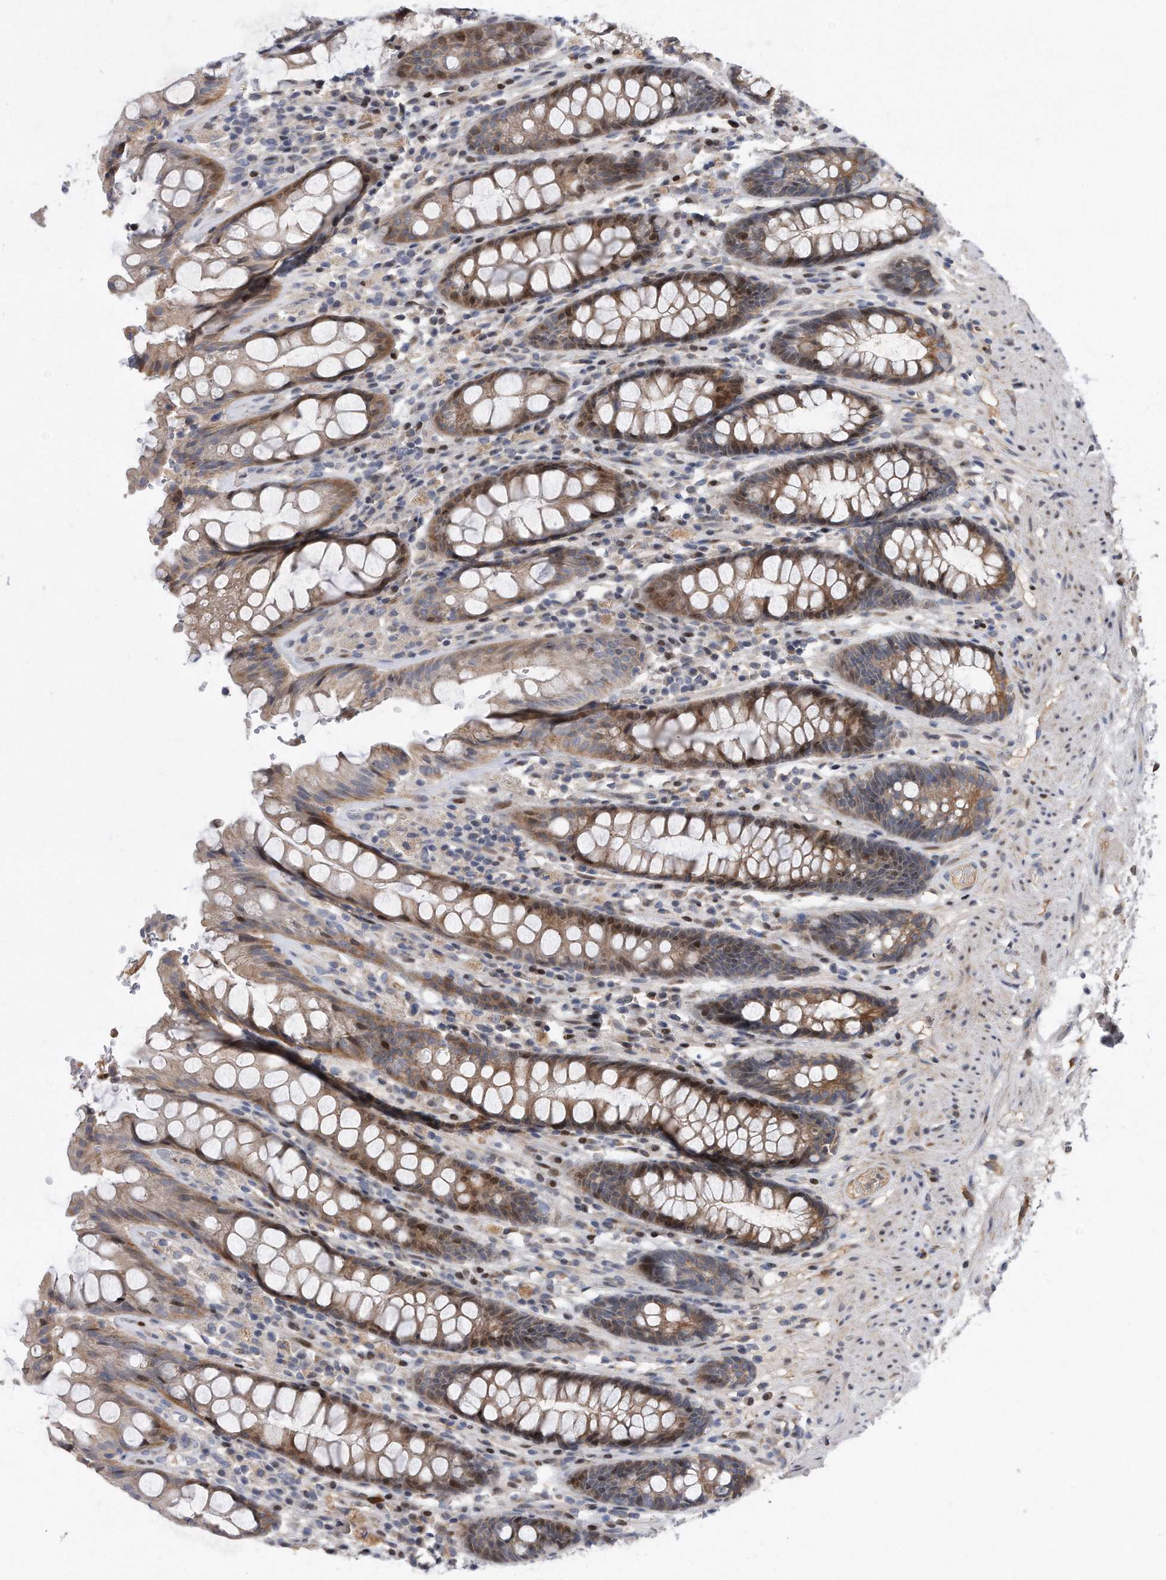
{"staining": {"intensity": "moderate", "quantity": ">75%", "location": "cytoplasmic/membranous,nuclear"}, "tissue": "rectum", "cell_type": "Glandular cells", "image_type": "normal", "snomed": [{"axis": "morphology", "description": "Normal tissue, NOS"}, {"axis": "topography", "description": "Rectum"}], "caption": "Immunohistochemical staining of benign human rectum demonstrates >75% levels of moderate cytoplasmic/membranous,nuclear protein positivity in approximately >75% of glandular cells. (DAB IHC, brown staining for protein, blue staining for nuclei).", "gene": "CDH12", "patient": {"sex": "male", "age": 64}}